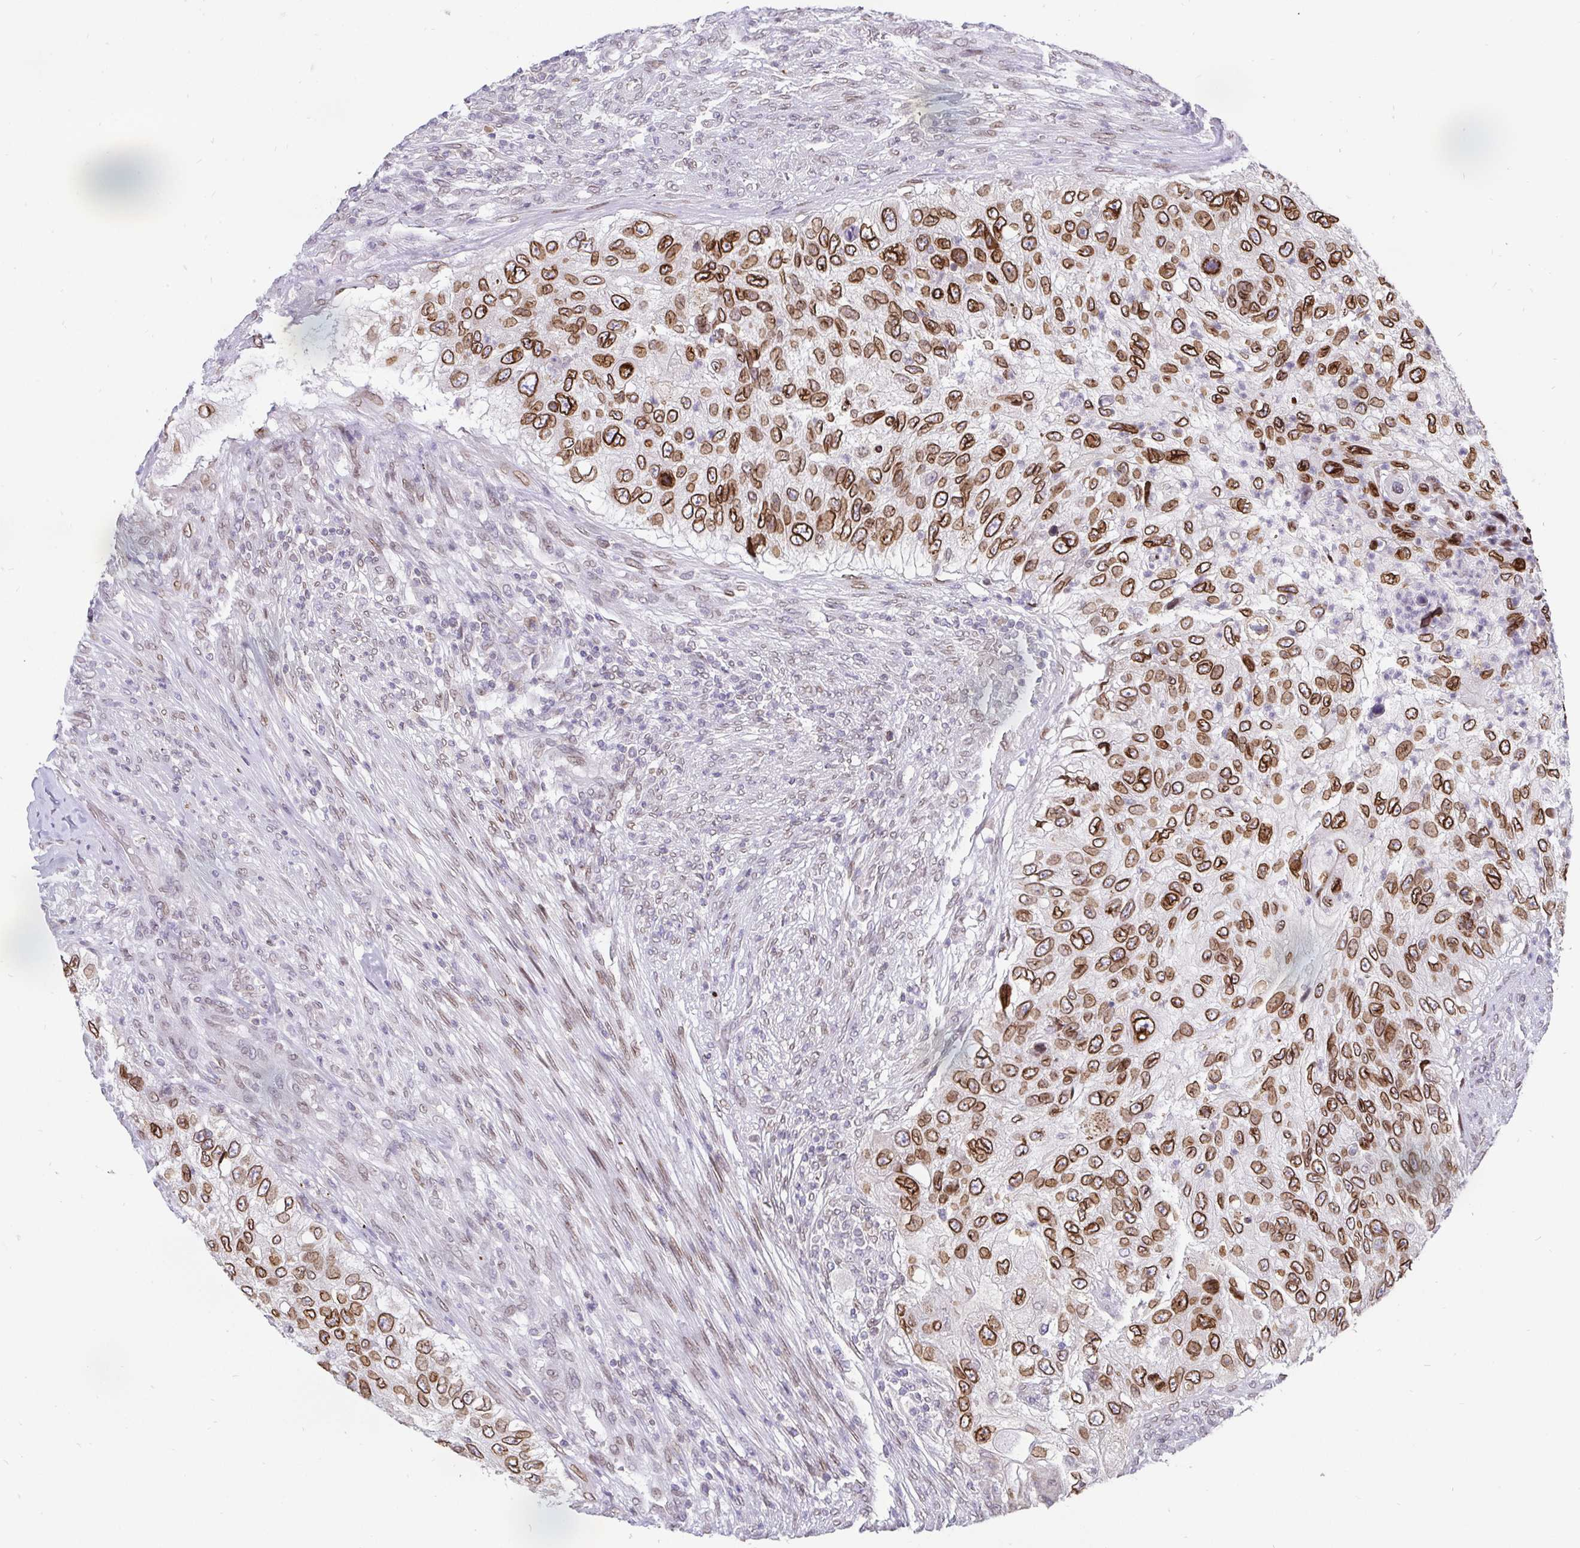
{"staining": {"intensity": "strong", "quantity": ">75%", "location": "cytoplasmic/membranous,nuclear"}, "tissue": "urothelial cancer", "cell_type": "Tumor cells", "image_type": "cancer", "snomed": [{"axis": "morphology", "description": "Urothelial carcinoma, High grade"}, {"axis": "topography", "description": "Urinary bladder"}], "caption": "The image exhibits immunohistochemical staining of urothelial cancer. There is strong cytoplasmic/membranous and nuclear staining is appreciated in about >75% of tumor cells. Using DAB (3,3'-diaminobenzidine) (brown) and hematoxylin (blue) stains, captured at high magnification using brightfield microscopy.", "gene": "EMD", "patient": {"sex": "female", "age": 60}}